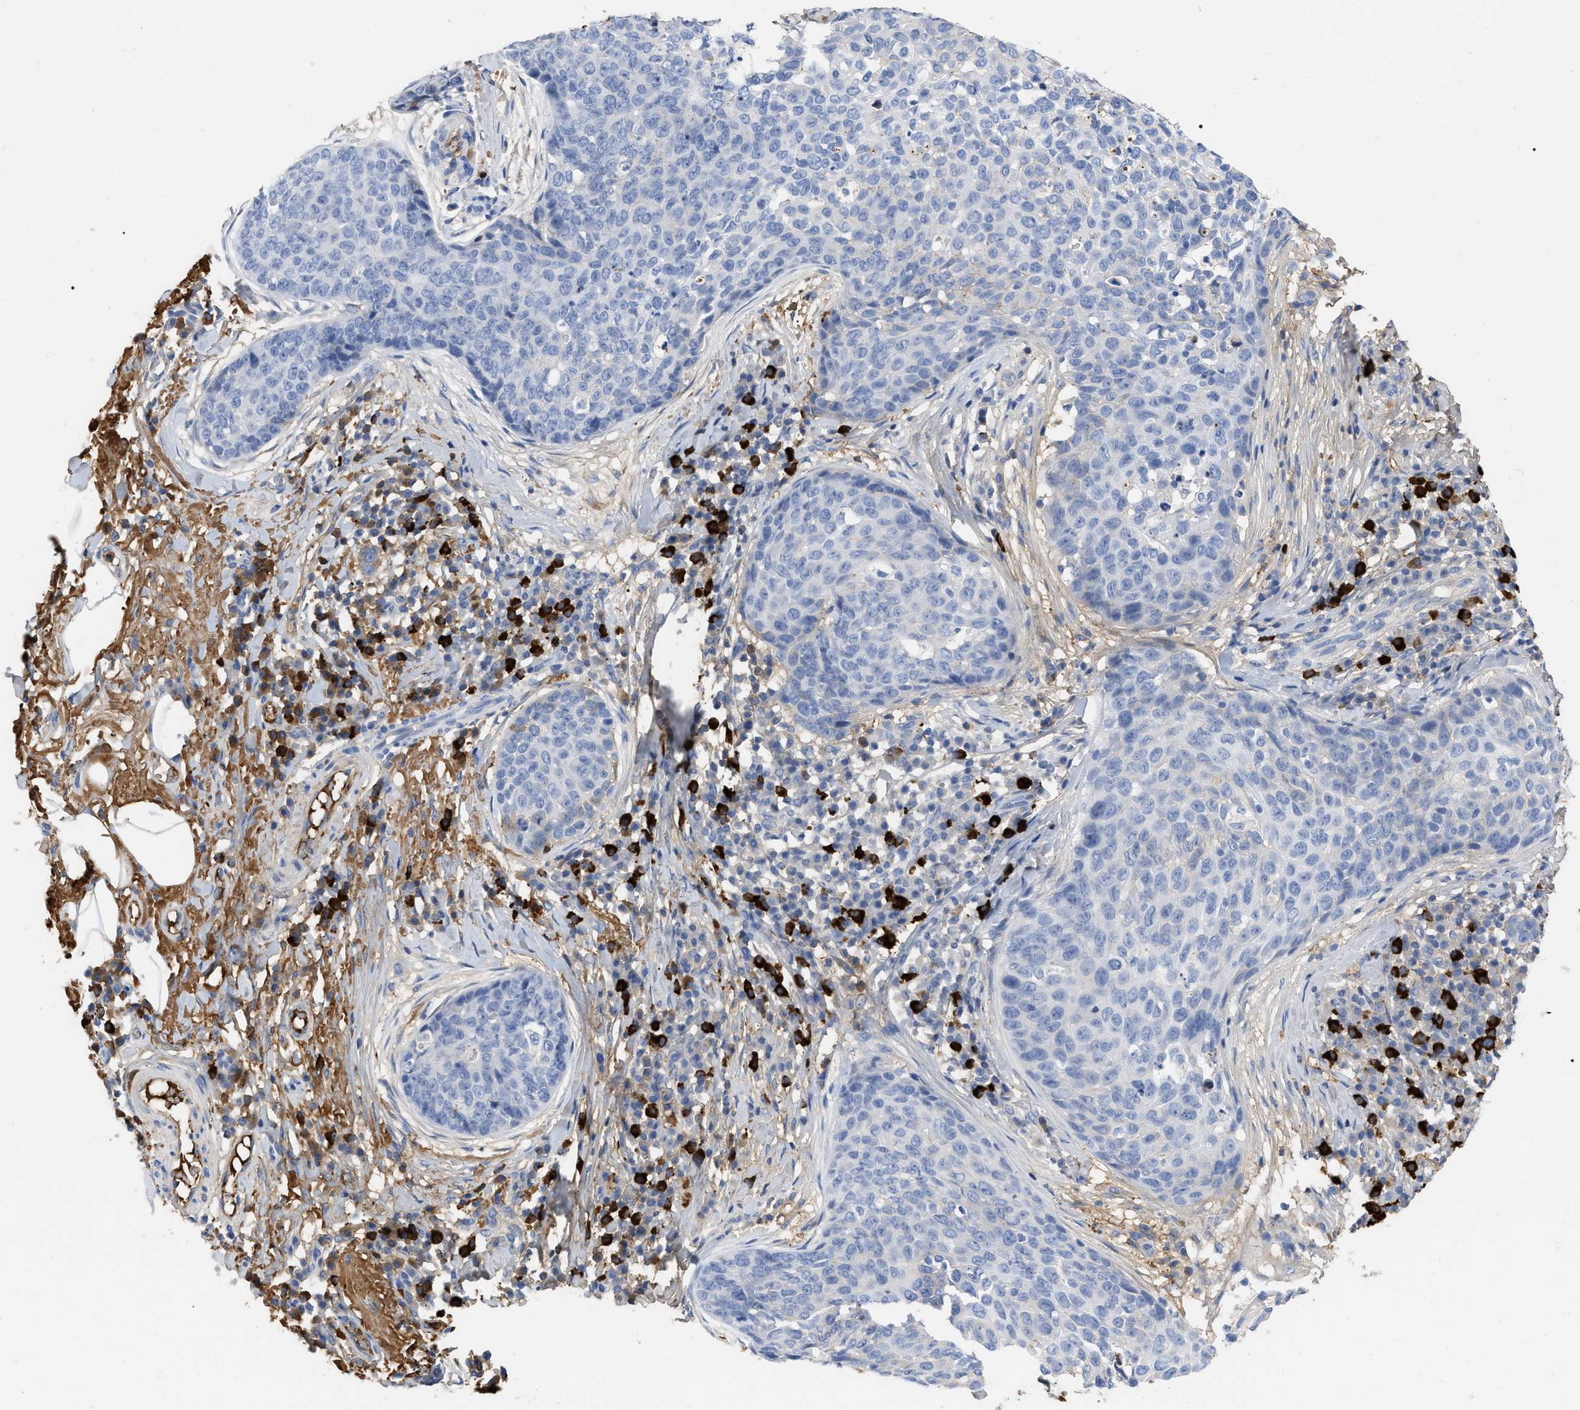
{"staining": {"intensity": "negative", "quantity": "none", "location": "none"}, "tissue": "skin cancer", "cell_type": "Tumor cells", "image_type": "cancer", "snomed": [{"axis": "morphology", "description": "Squamous cell carcinoma in situ, NOS"}, {"axis": "morphology", "description": "Squamous cell carcinoma, NOS"}, {"axis": "topography", "description": "Skin"}], "caption": "IHC photomicrograph of neoplastic tissue: human skin cancer stained with DAB reveals no significant protein expression in tumor cells. (Brightfield microscopy of DAB immunohistochemistry at high magnification).", "gene": "IGHV5-51", "patient": {"sex": "male", "age": 93}}